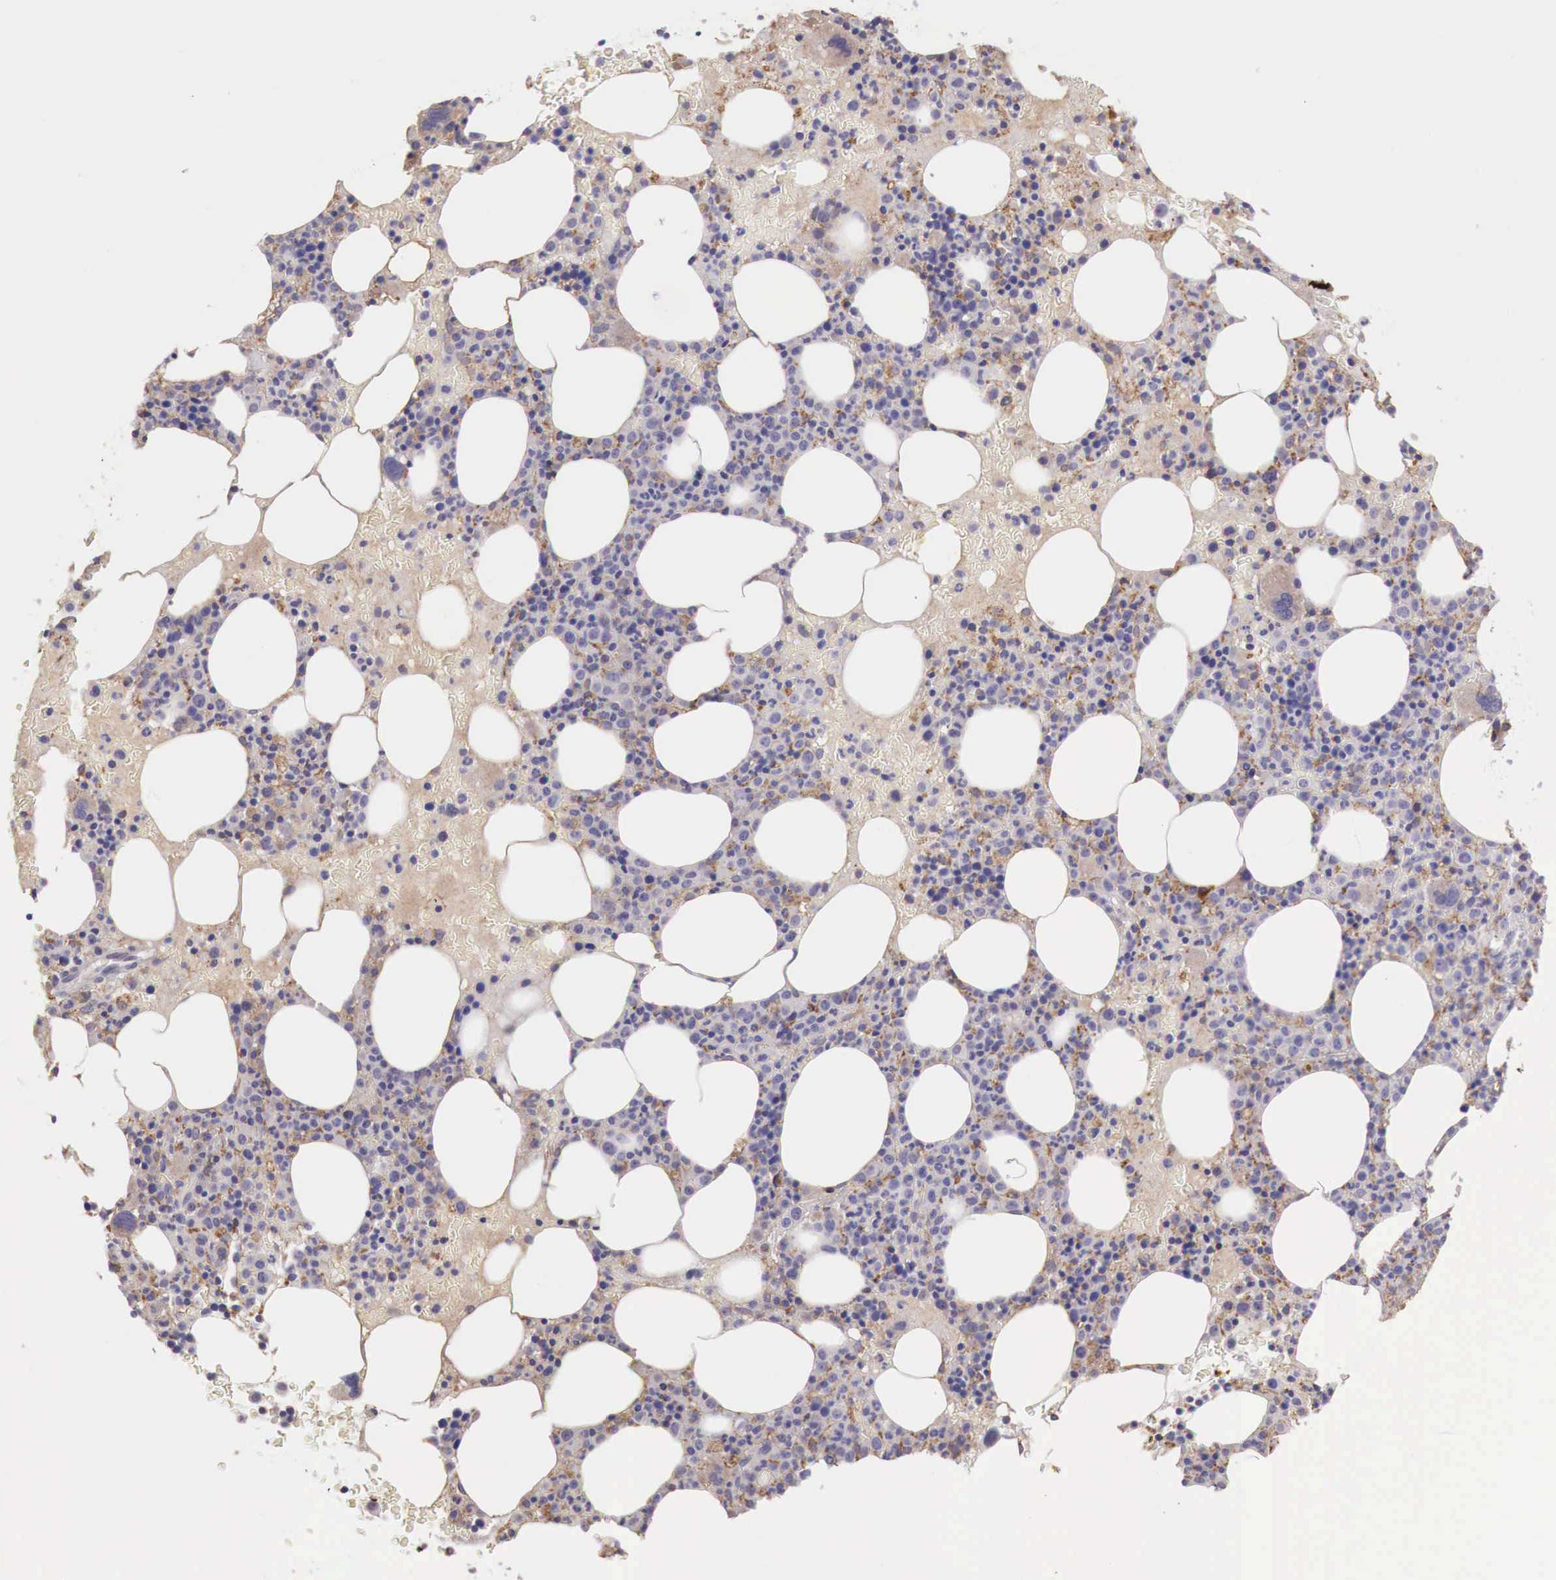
{"staining": {"intensity": "moderate", "quantity": "25%-75%", "location": "cytoplasmic/membranous"}, "tissue": "bone marrow", "cell_type": "Hematopoietic cells", "image_type": "normal", "snomed": [{"axis": "morphology", "description": "Normal tissue, NOS"}, {"axis": "topography", "description": "Bone marrow"}], "caption": "There is medium levels of moderate cytoplasmic/membranous positivity in hematopoietic cells of unremarkable bone marrow, as demonstrated by immunohistochemical staining (brown color).", "gene": "CHRDL1", "patient": {"sex": "female", "age": 88}}